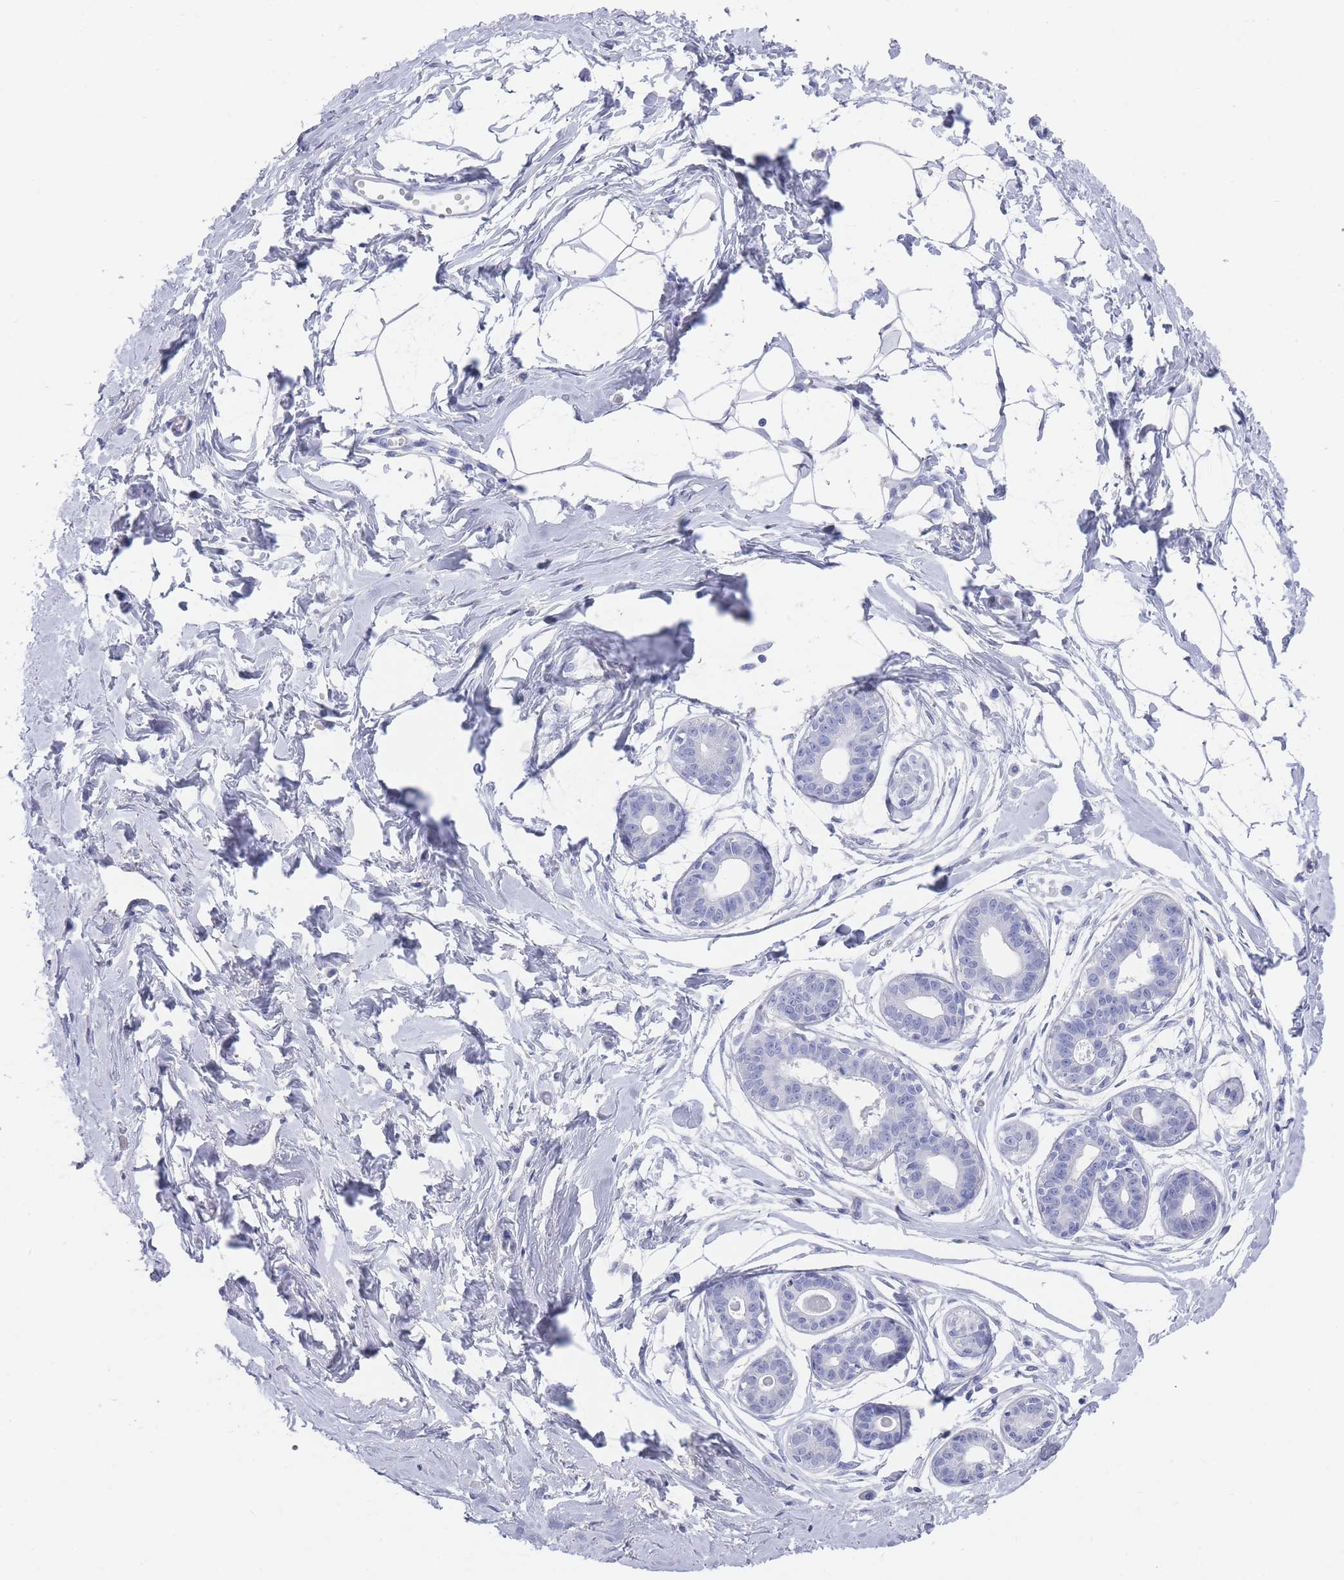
{"staining": {"intensity": "negative", "quantity": "none", "location": "none"}, "tissue": "breast", "cell_type": "Adipocytes", "image_type": "normal", "snomed": [{"axis": "morphology", "description": "Normal tissue, NOS"}, {"axis": "topography", "description": "Breast"}], "caption": "IHC micrograph of benign human breast stained for a protein (brown), which exhibits no positivity in adipocytes.", "gene": "RAB2B", "patient": {"sex": "female", "age": 45}}